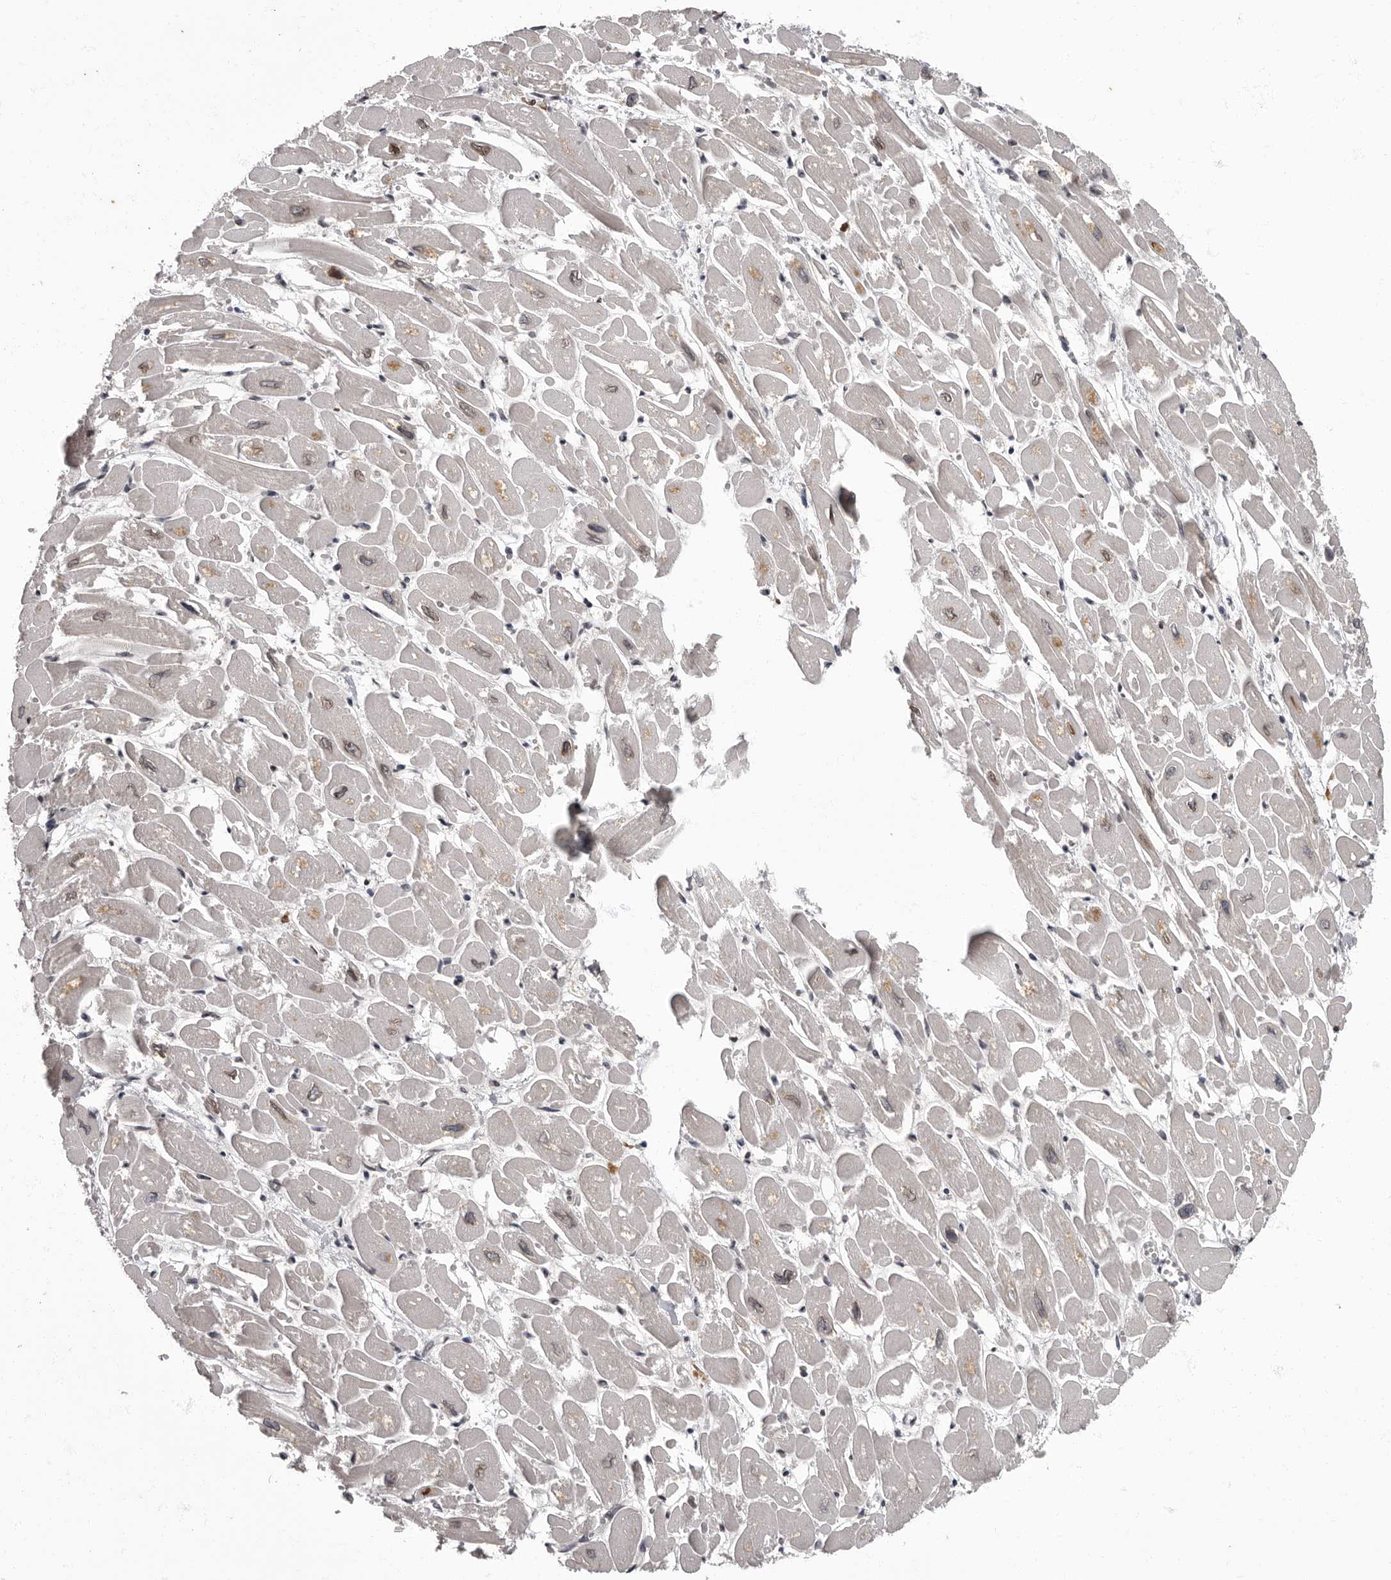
{"staining": {"intensity": "weak", "quantity": "25%-75%", "location": "cytoplasmic/membranous,nuclear"}, "tissue": "heart muscle", "cell_type": "Cardiomyocytes", "image_type": "normal", "snomed": [{"axis": "morphology", "description": "Normal tissue, NOS"}, {"axis": "topography", "description": "Heart"}], "caption": "Heart muscle stained with a brown dye shows weak cytoplasmic/membranous,nuclear positive positivity in approximately 25%-75% of cardiomyocytes.", "gene": "C1orf50", "patient": {"sex": "male", "age": 54}}